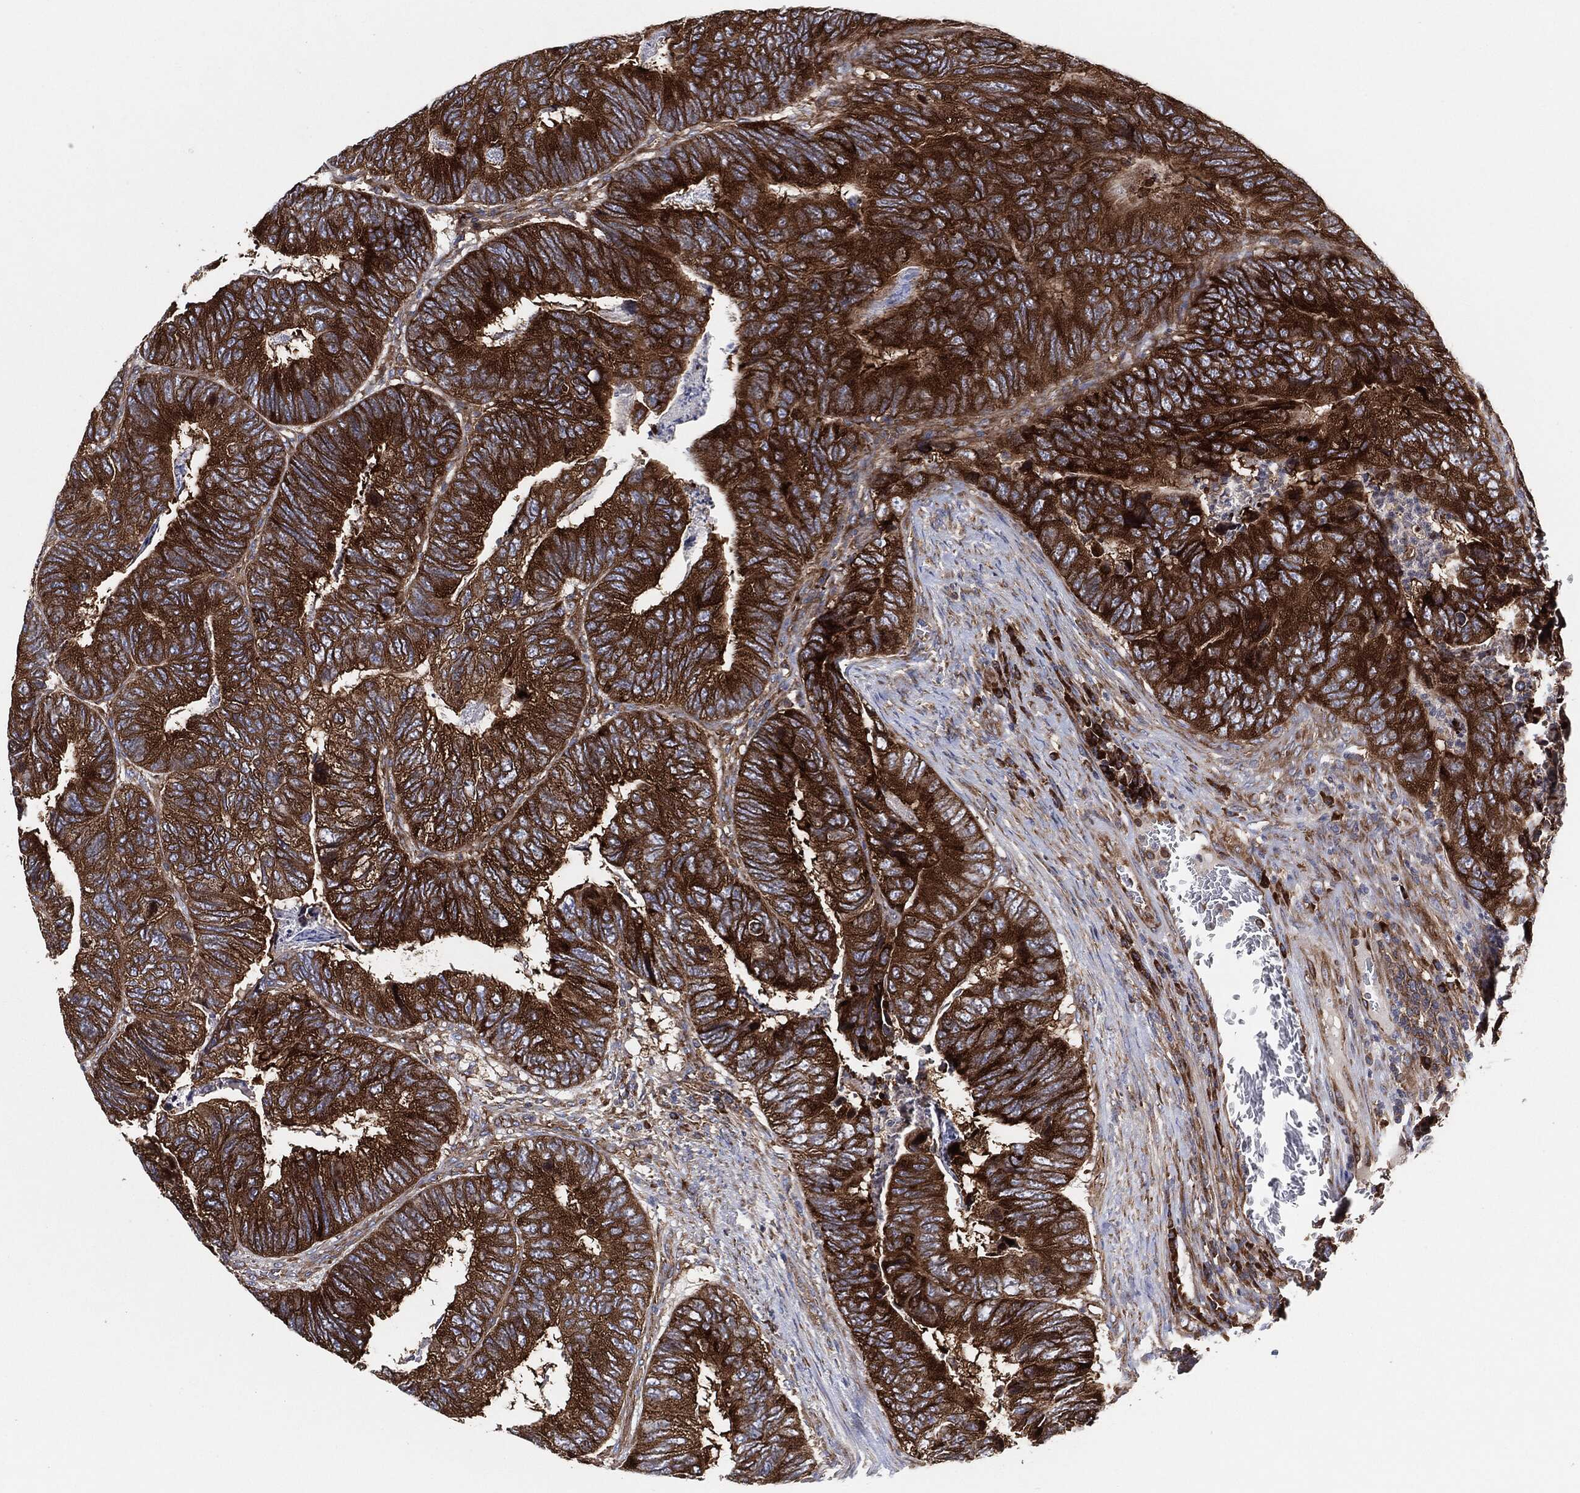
{"staining": {"intensity": "strong", "quantity": ">75%", "location": "cytoplasmic/membranous"}, "tissue": "colorectal cancer", "cell_type": "Tumor cells", "image_type": "cancer", "snomed": [{"axis": "morphology", "description": "Adenocarcinoma, NOS"}, {"axis": "topography", "description": "Colon"}], "caption": "Strong cytoplasmic/membranous expression for a protein is identified in about >75% of tumor cells of colorectal cancer (adenocarcinoma) using IHC.", "gene": "EIF2S2", "patient": {"sex": "female", "age": 67}}